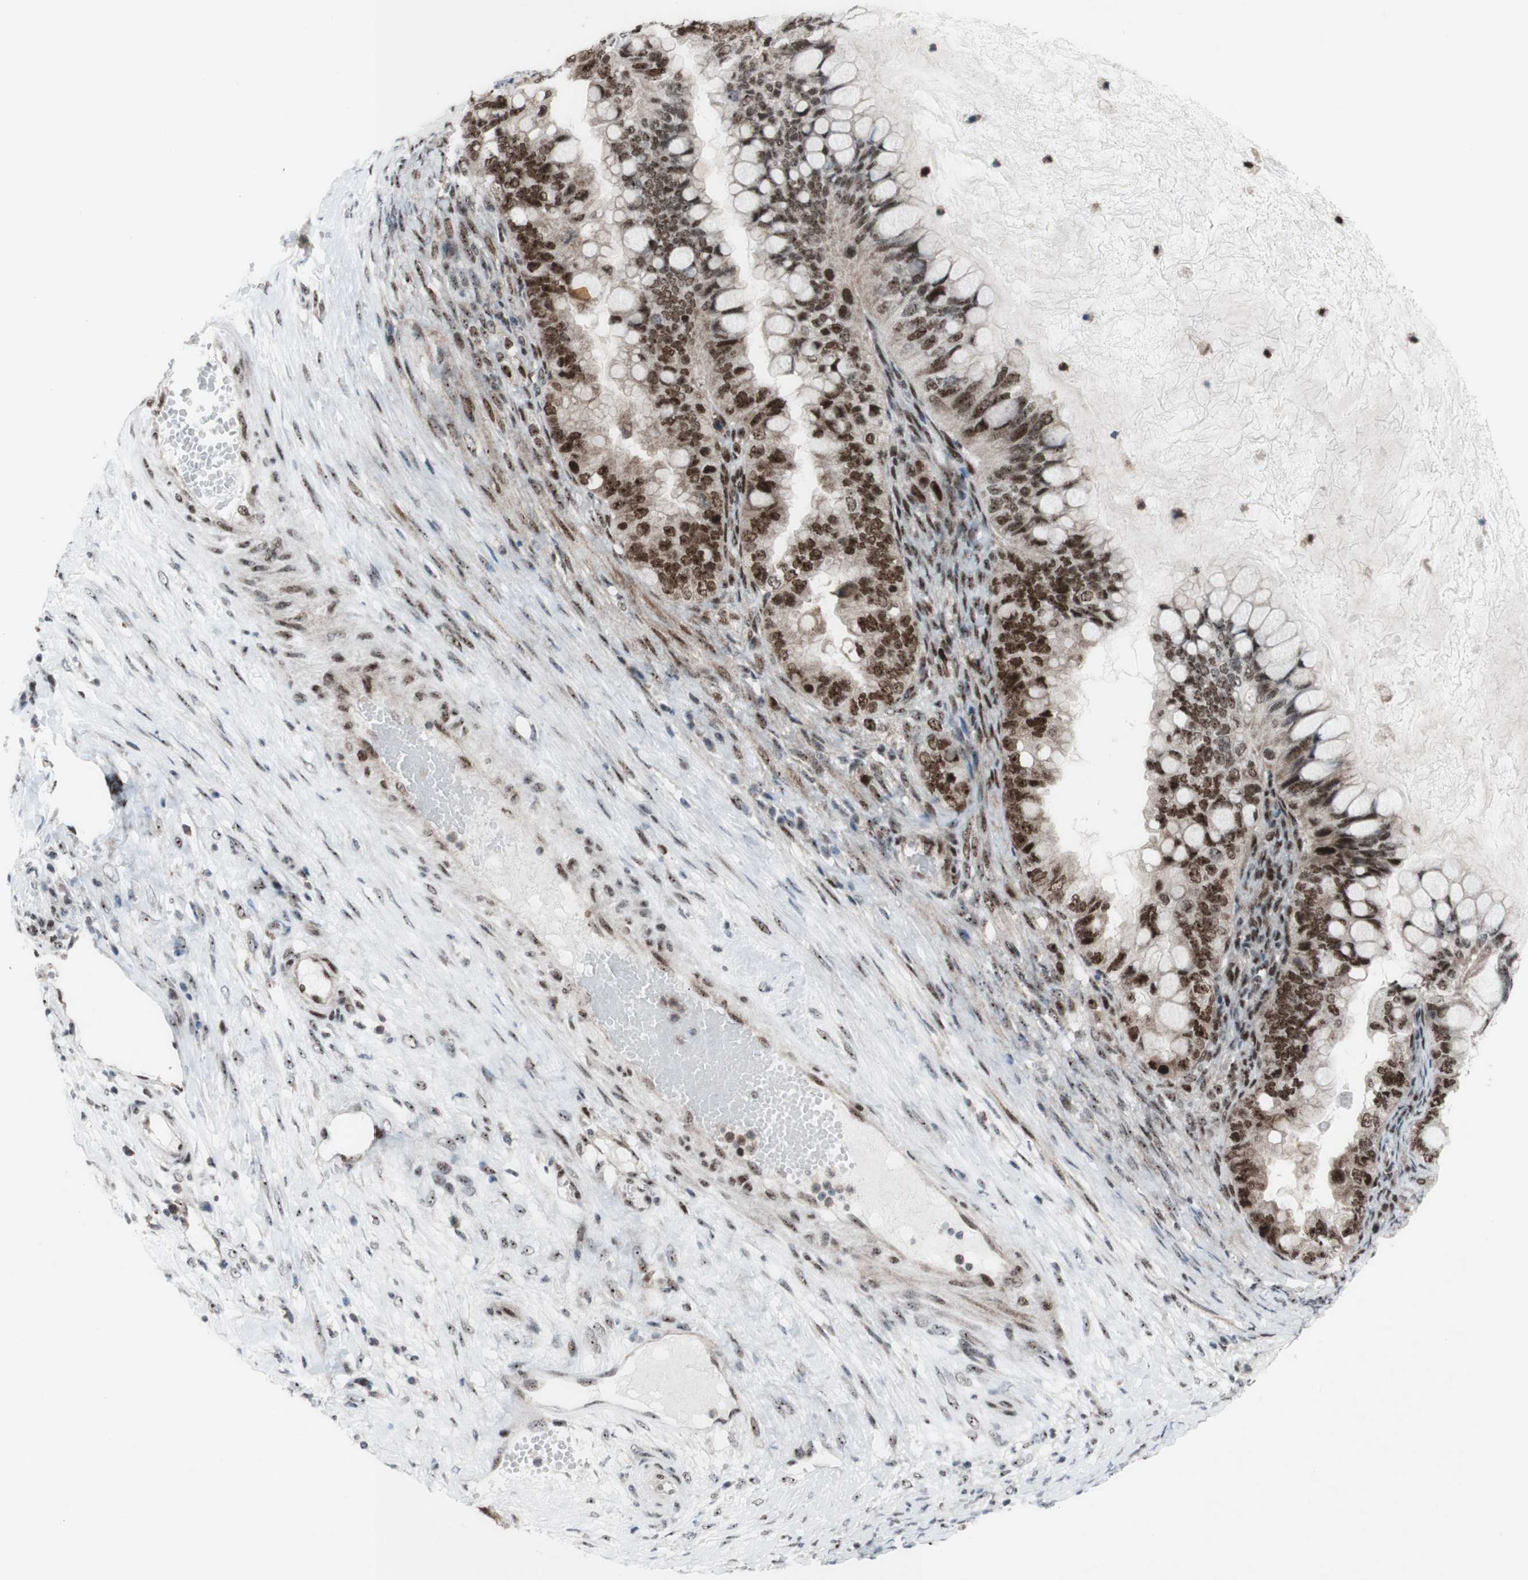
{"staining": {"intensity": "moderate", "quantity": ">75%", "location": "nuclear"}, "tissue": "ovarian cancer", "cell_type": "Tumor cells", "image_type": "cancer", "snomed": [{"axis": "morphology", "description": "Cystadenocarcinoma, mucinous, NOS"}, {"axis": "topography", "description": "Ovary"}], "caption": "The image reveals a brown stain indicating the presence of a protein in the nuclear of tumor cells in ovarian cancer (mucinous cystadenocarcinoma).", "gene": "POLR1A", "patient": {"sex": "female", "age": 80}}